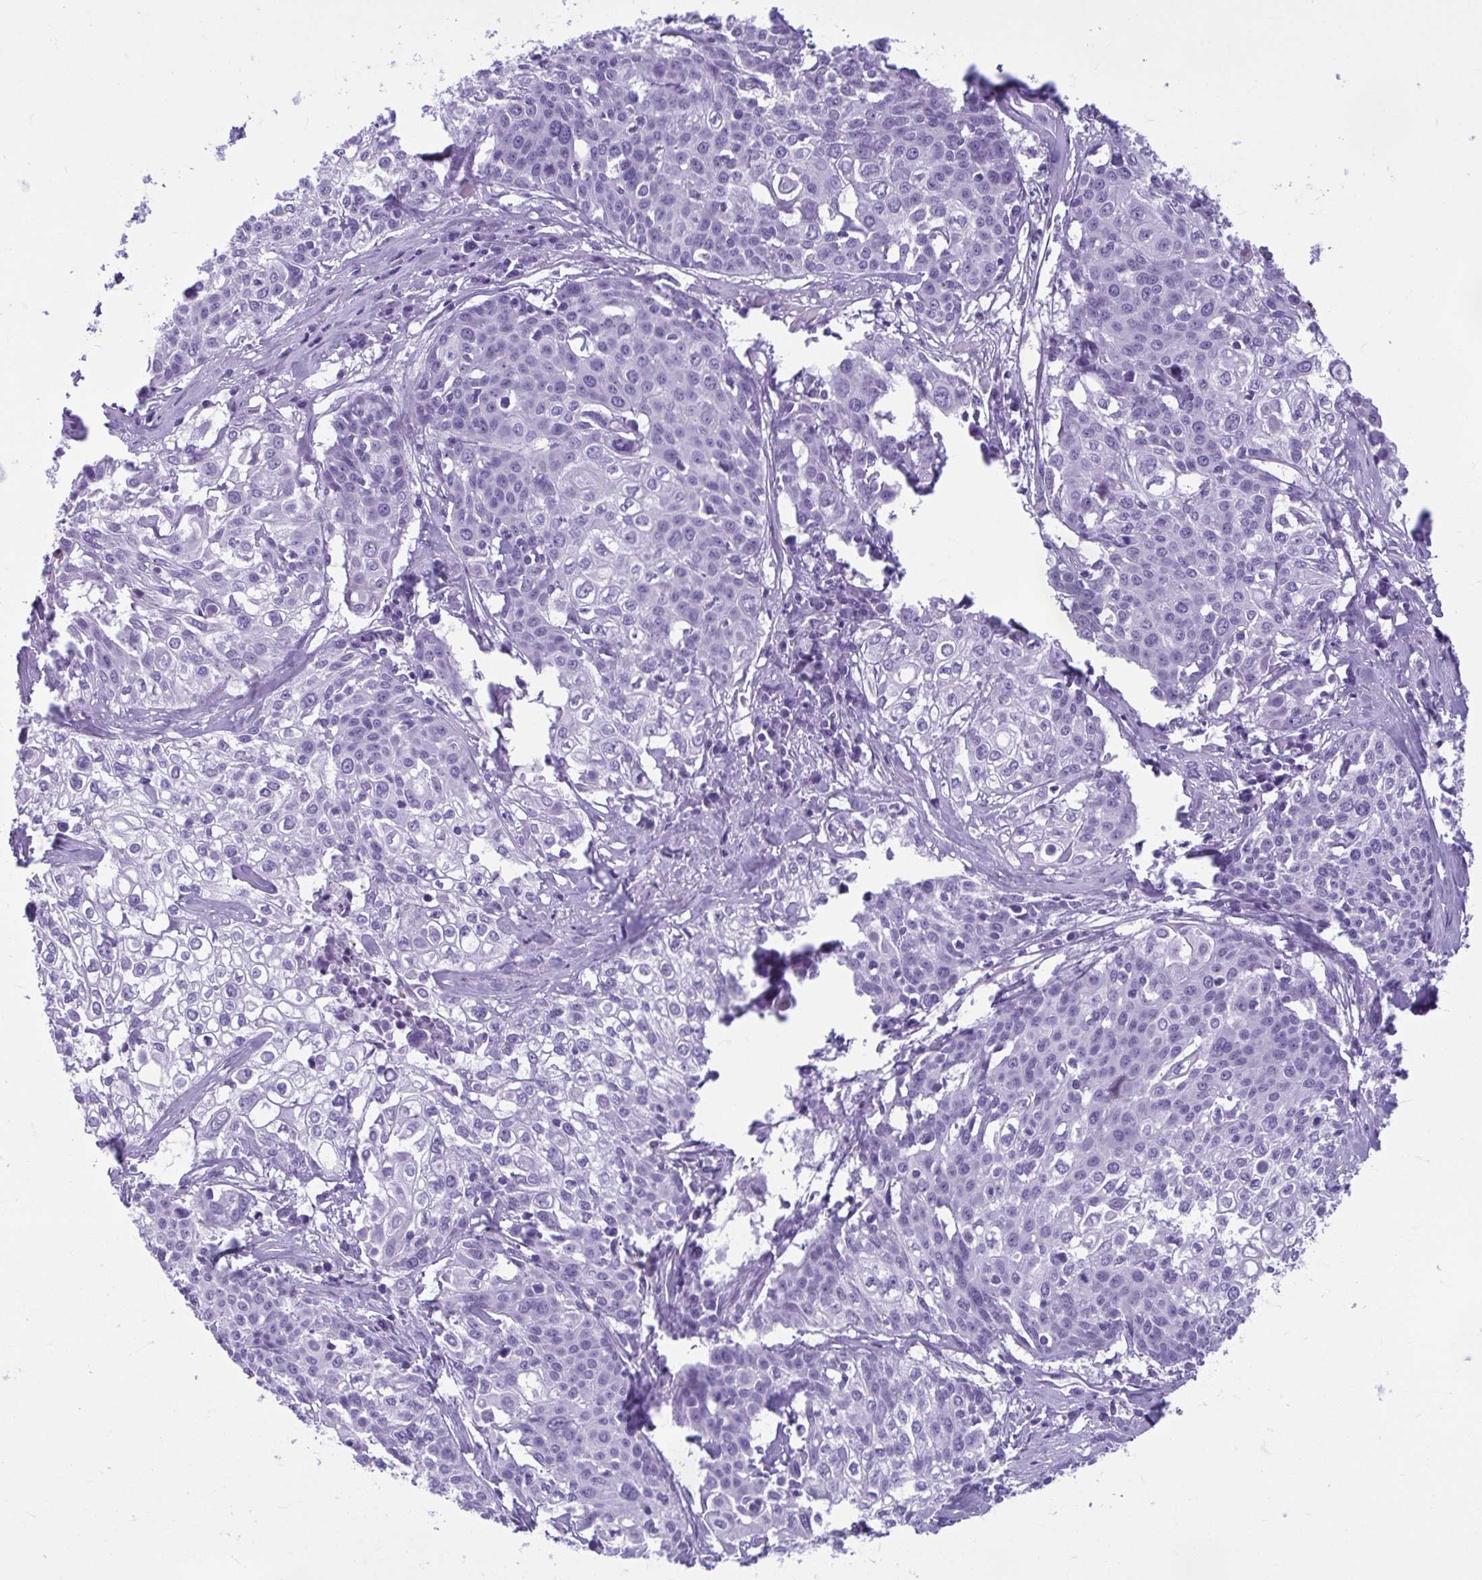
{"staining": {"intensity": "negative", "quantity": "none", "location": "none"}, "tissue": "cervical cancer", "cell_type": "Tumor cells", "image_type": "cancer", "snomed": [{"axis": "morphology", "description": "Squamous cell carcinoma, NOS"}, {"axis": "topography", "description": "Cervix"}], "caption": "IHC micrograph of neoplastic tissue: squamous cell carcinoma (cervical) stained with DAB (3,3'-diaminobenzidine) exhibits no significant protein staining in tumor cells.", "gene": "TCEAL3", "patient": {"sex": "female", "age": 39}}